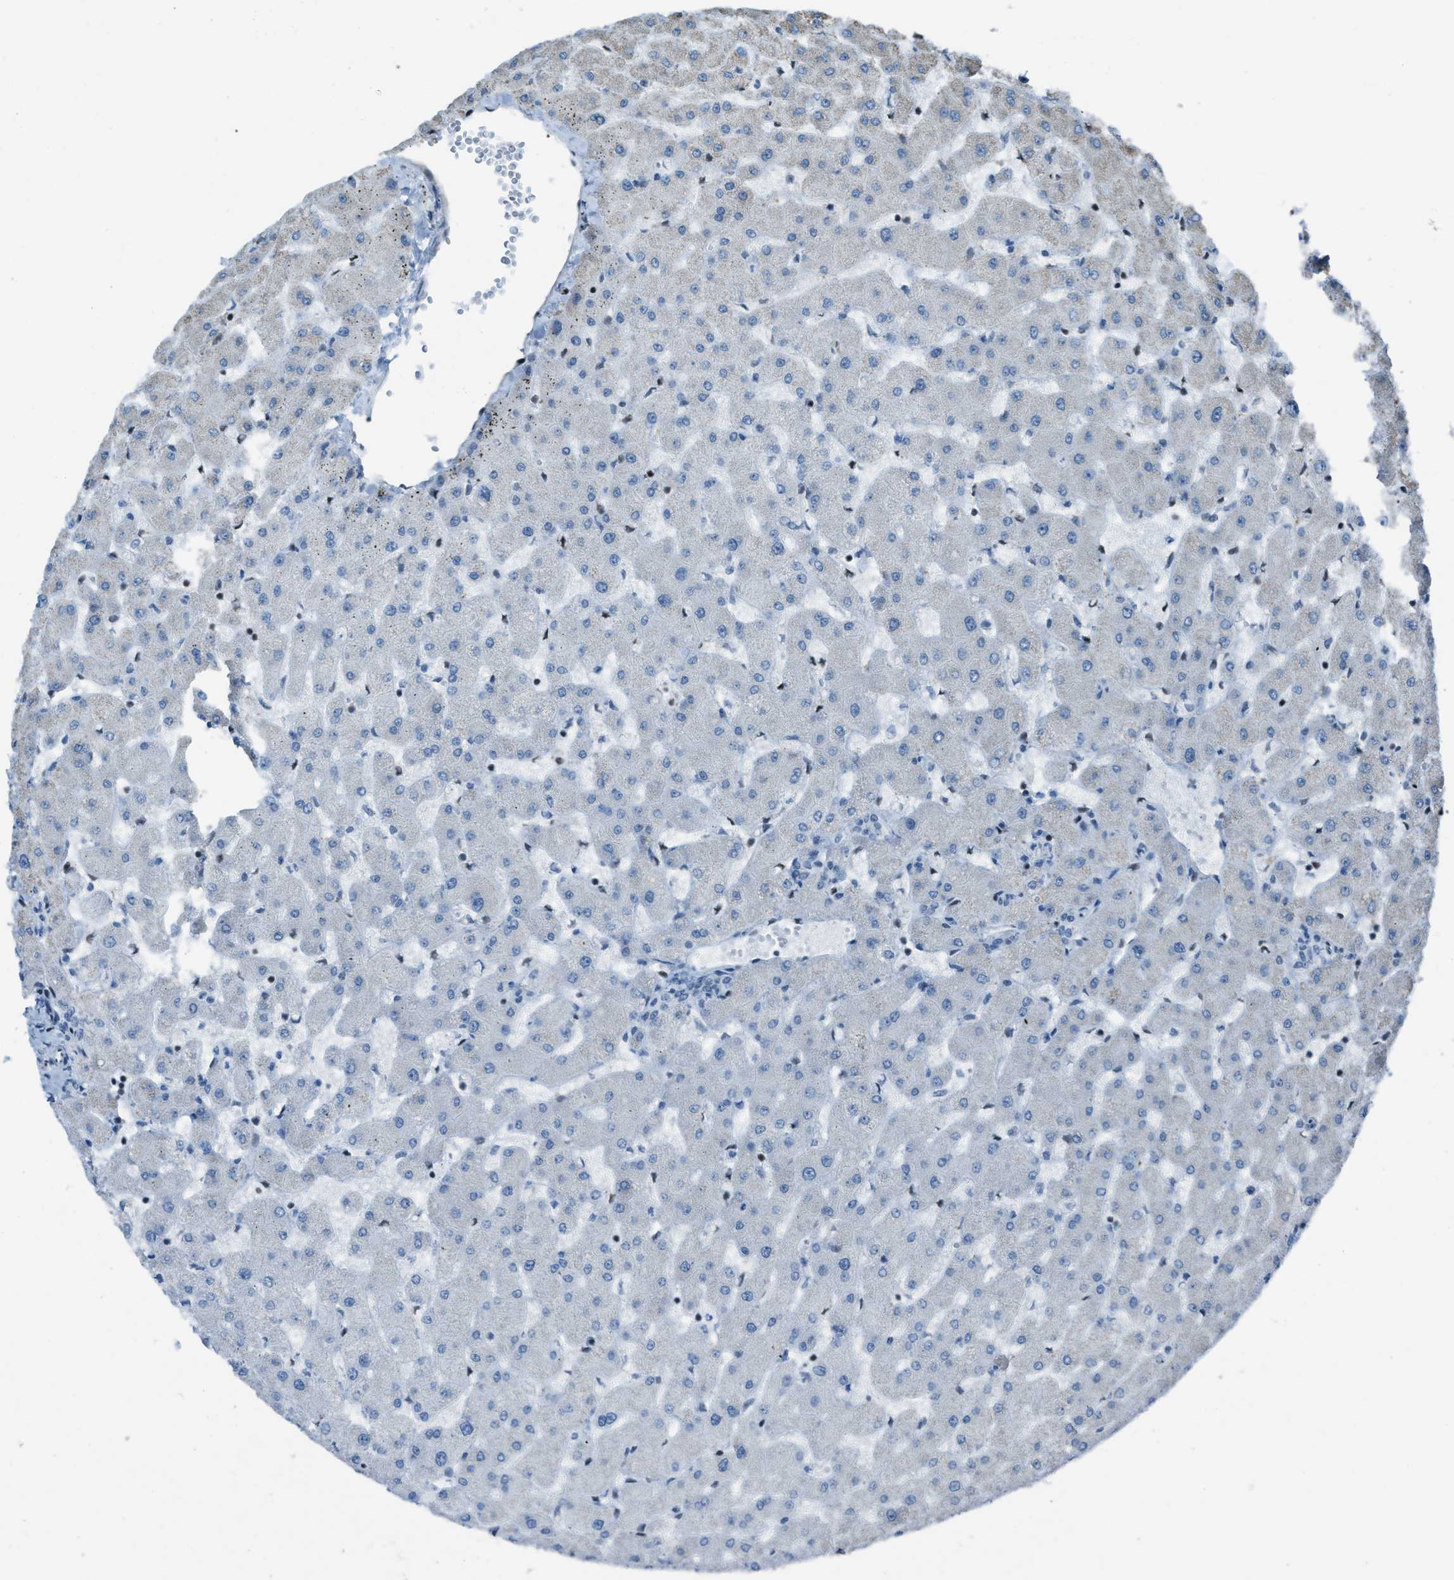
{"staining": {"intensity": "negative", "quantity": "none", "location": "none"}, "tissue": "liver", "cell_type": "Cholangiocytes", "image_type": "normal", "snomed": [{"axis": "morphology", "description": "Normal tissue, NOS"}, {"axis": "topography", "description": "Liver"}], "caption": "Immunohistochemical staining of unremarkable human liver shows no significant expression in cholangiocytes.", "gene": "SLFN5", "patient": {"sex": "female", "age": 63}}